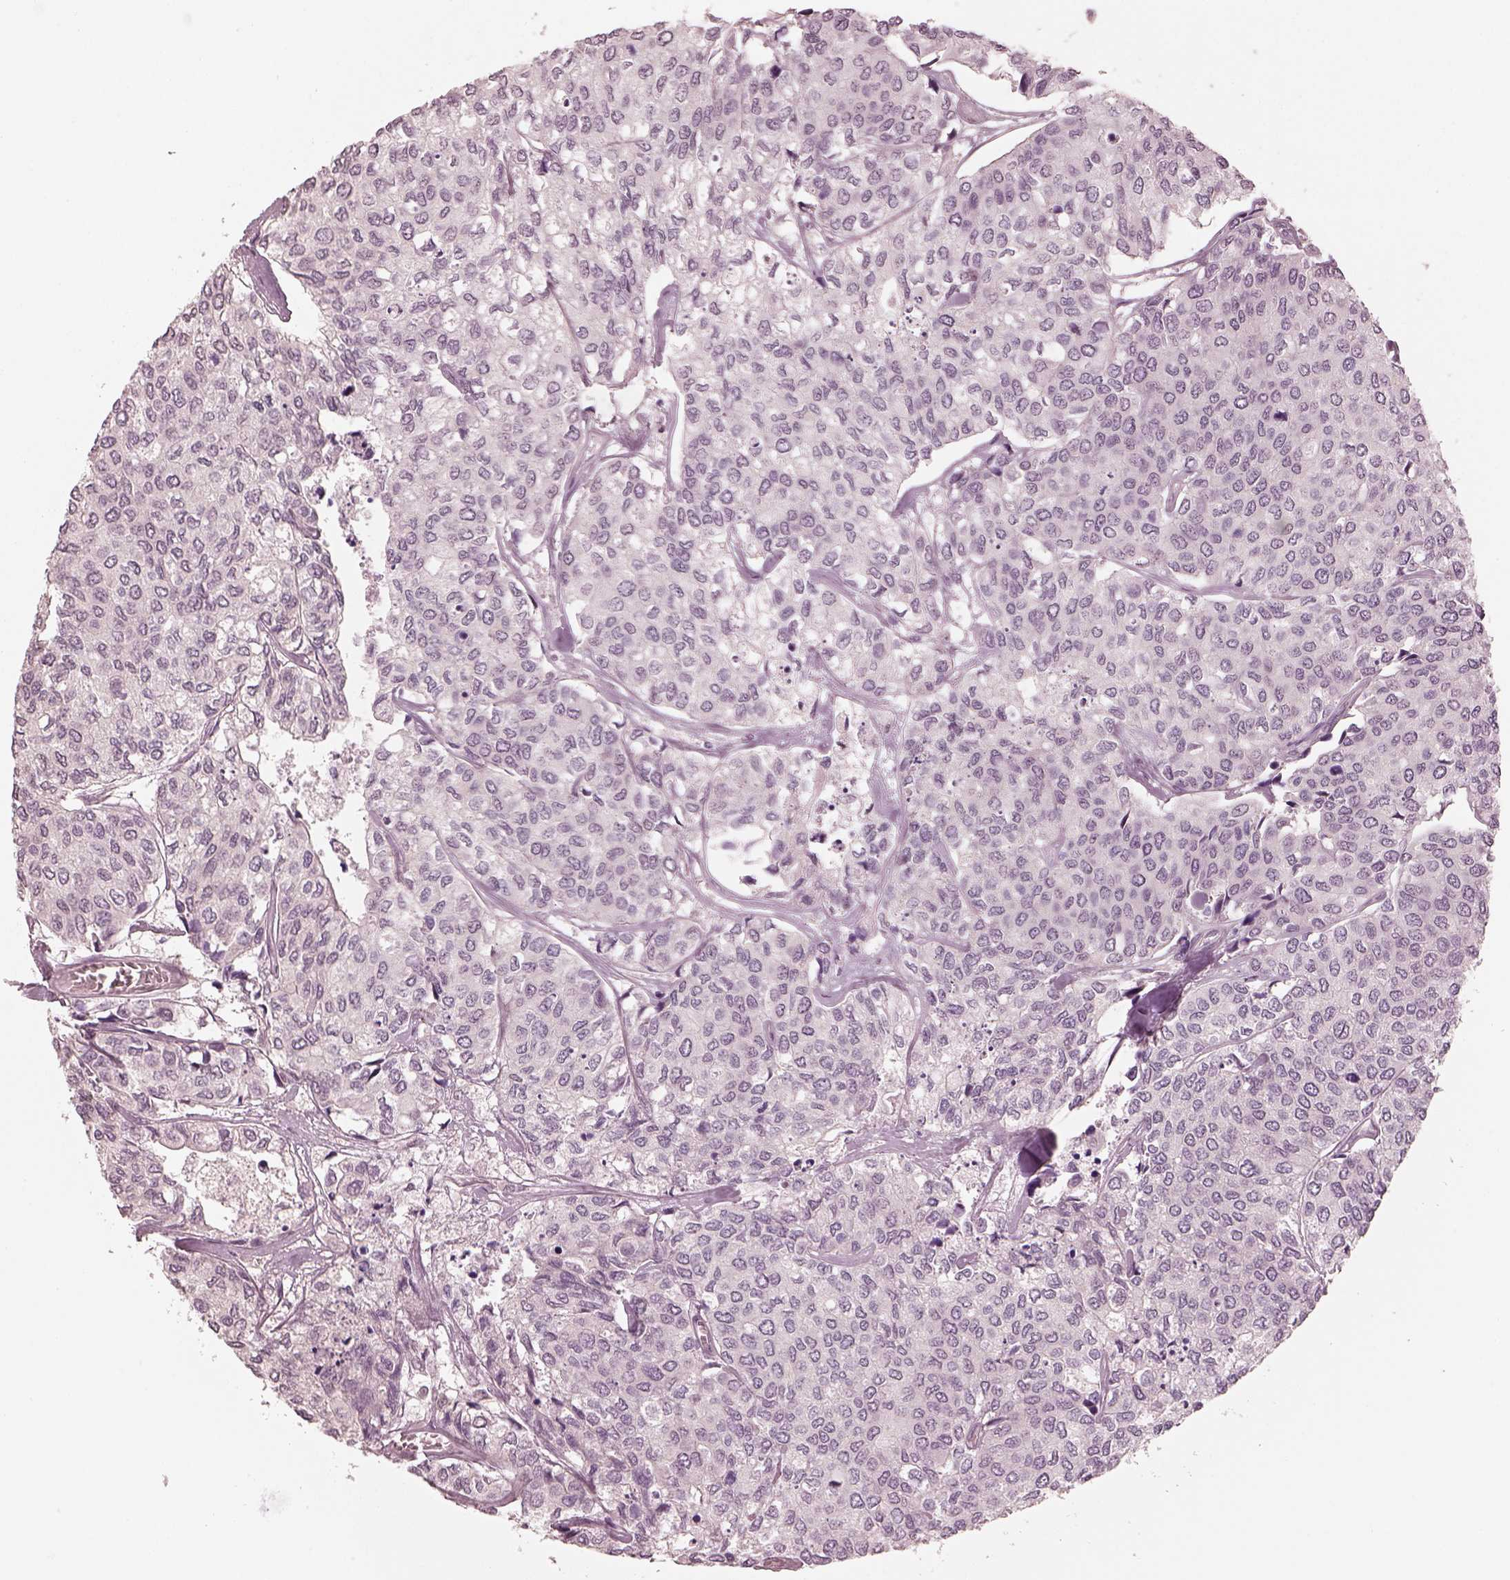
{"staining": {"intensity": "negative", "quantity": "none", "location": "none"}, "tissue": "urothelial cancer", "cell_type": "Tumor cells", "image_type": "cancer", "snomed": [{"axis": "morphology", "description": "Urothelial carcinoma, High grade"}, {"axis": "topography", "description": "Urinary bladder"}], "caption": "Tumor cells show no significant expression in urothelial cancer.", "gene": "RPGRIP1", "patient": {"sex": "male", "age": 73}}